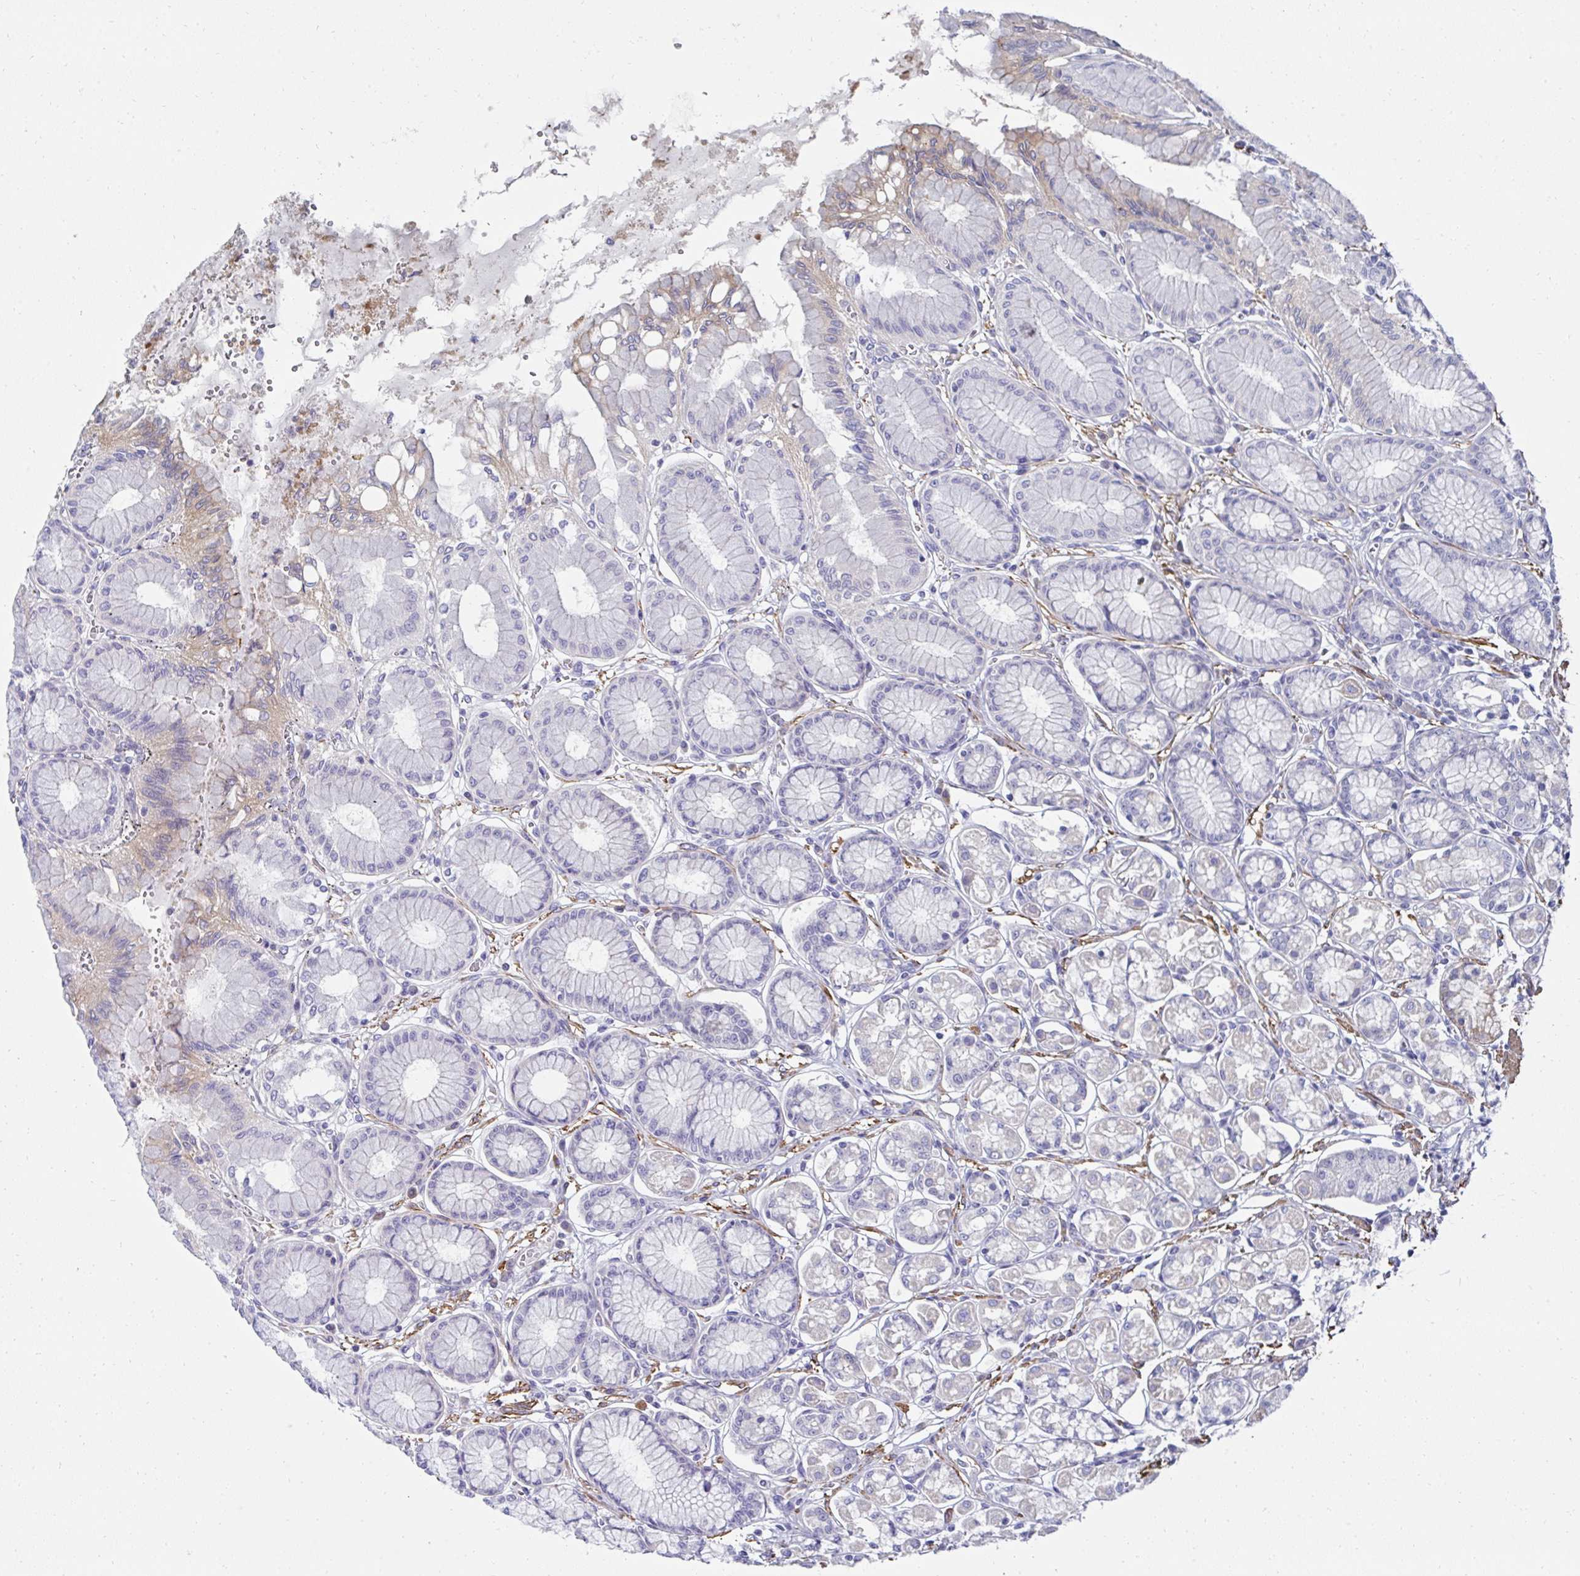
{"staining": {"intensity": "weak", "quantity": "<25%", "location": "cytoplasmic/membranous"}, "tissue": "stomach", "cell_type": "Glandular cells", "image_type": "normal", "snomed": [{"axis": "morphology", "description": "Normal tissue, NOS"}, {"axis": "topography", "description": "Stomach"}, {"axis": "topography", "description": "Stomach, lower"}], "caption": "A histopathology image of stomach stained for a protein shows no brown staining in glandular cells.", "gene": "FBXL13", "patient": {"sex": "male", "age": 76}}